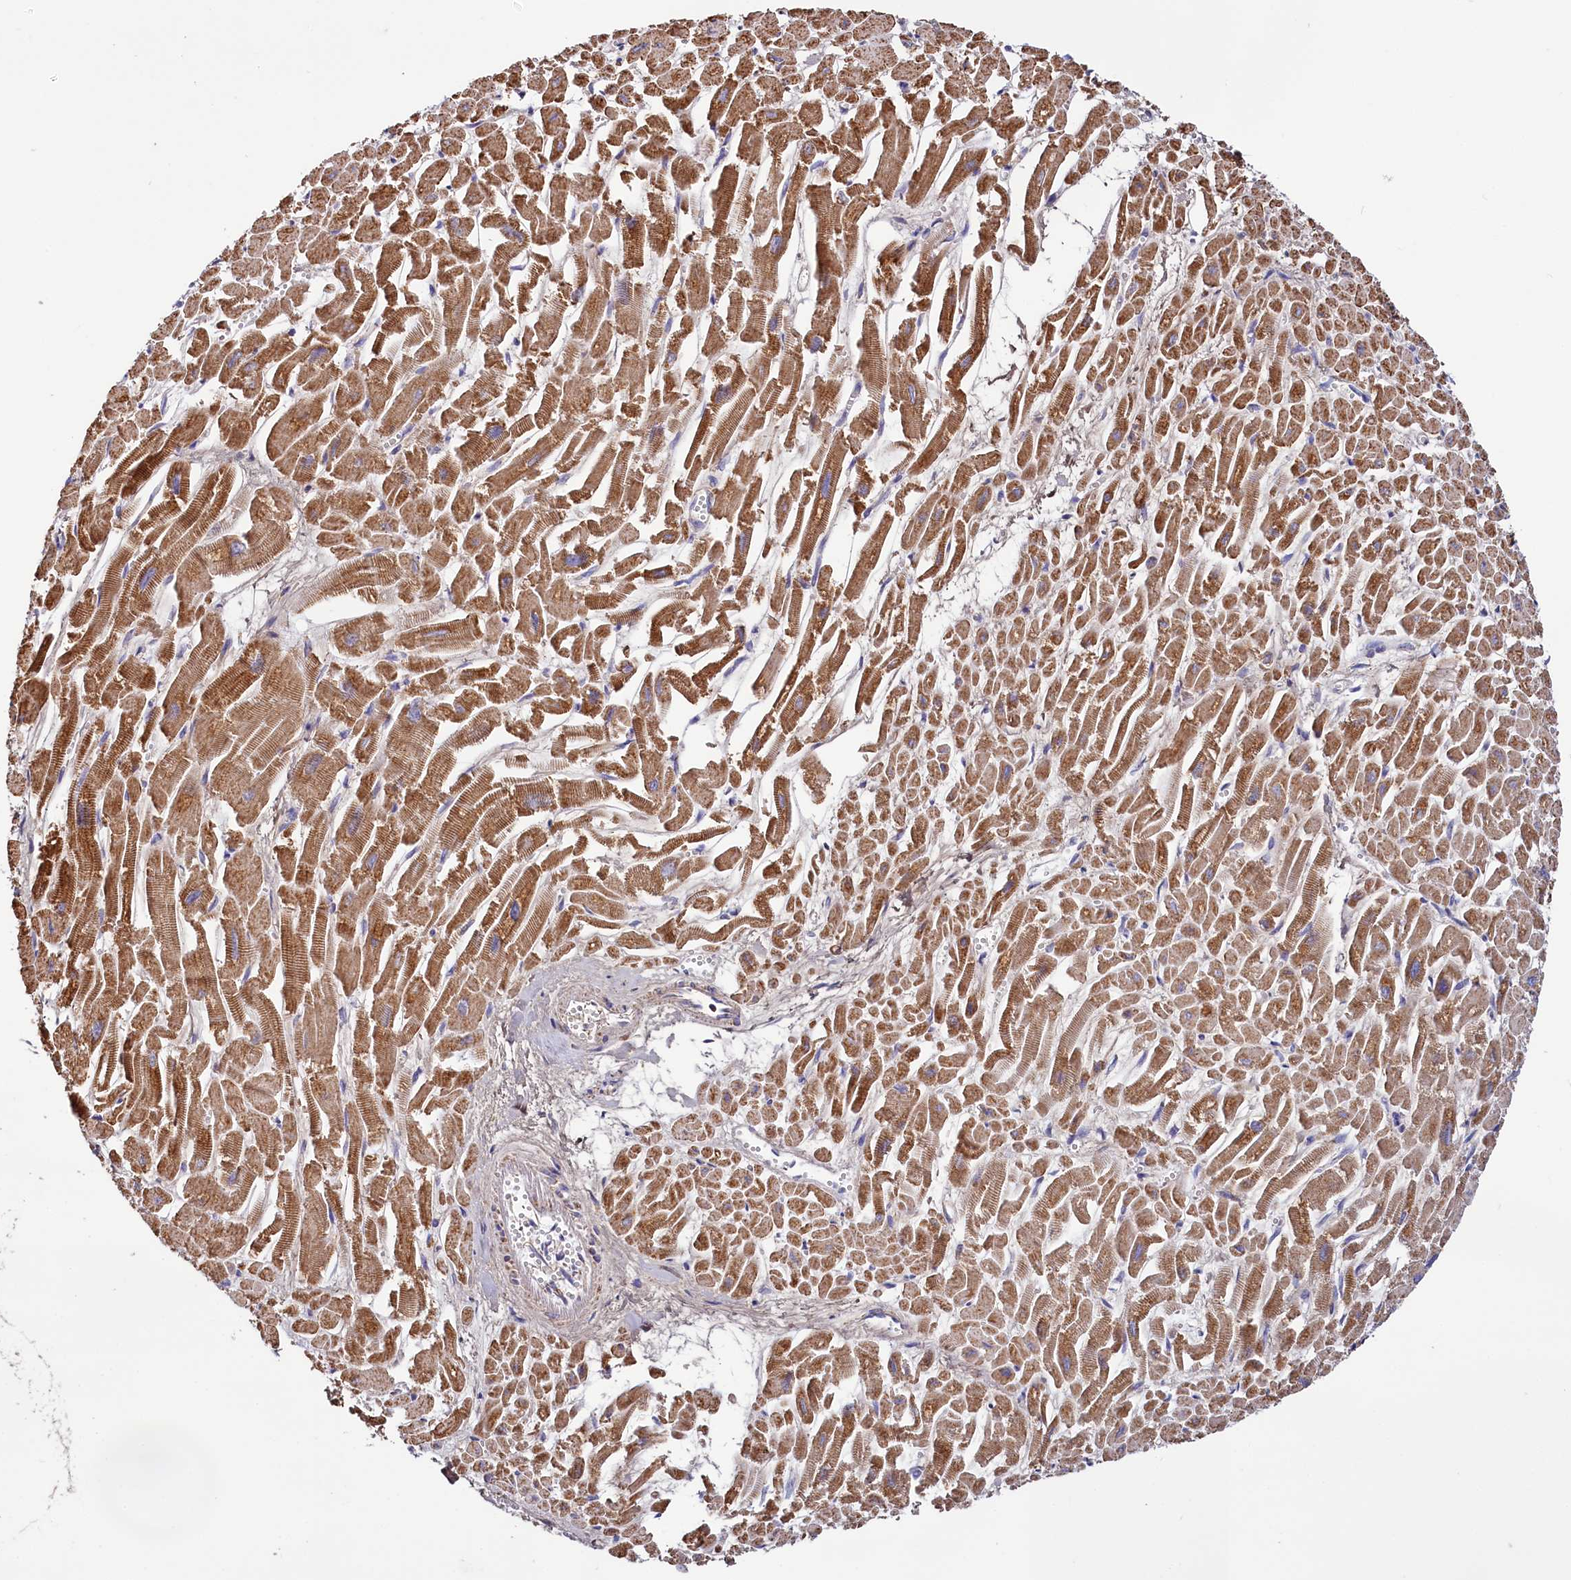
{"staining": {"intensity": "moderate", "quantity": ">75%", "location": "cytoplasmic/membranous"}, "tissue": "heart muscle", "cell_type": "Cardiomyocytes", "image_type": "normal", "snomed": [{"axis": "morphology", "description": "Normal tissue, NOS"}, {"axis": "topography", "description": "Heart"}], "caption": "Immunohistochemical staining of benign heart muscle displays medium levels of moderate cytoplasmic/membranous expression in approximately >75% of cardiomyocytes. (brown staining indicates protein expression, while blue staining denotes nuclei).", "gene": "NUDT15", "patient": {"sex": "male", "age": 54}}